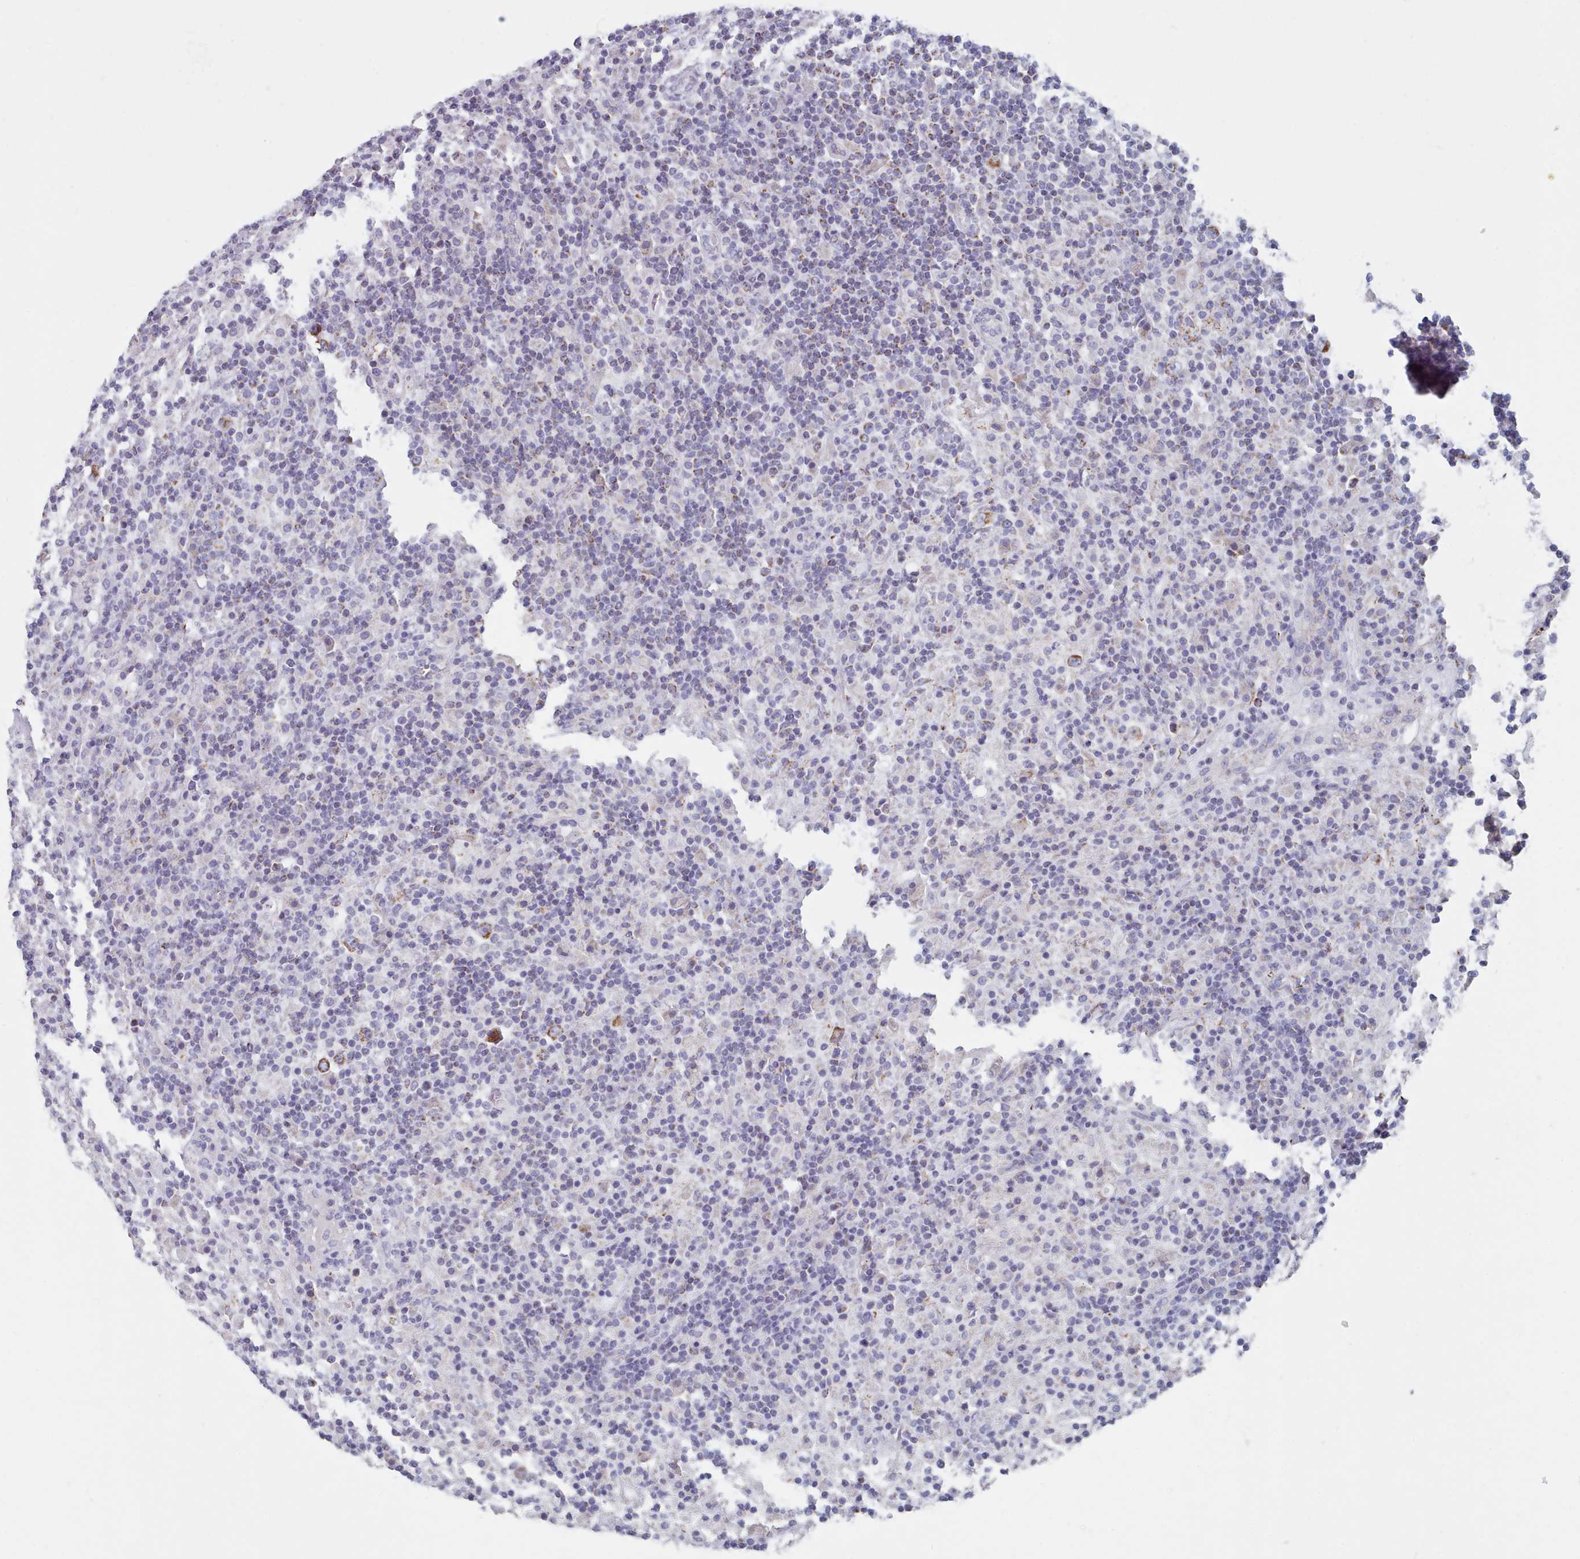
{"staining": {"intensity": "moderate", "quantity": ">75%", "location": "cytoplasmic/membranous"}, "tissue": "lymphoma", "cell_type": "Tumor cells", "image_type": "cancer", "snomed": [{"axis": "morphology", "description": "Hodgkin's disease, NOS"}, {"axis": "topography", "description": "Lymph node"}], "caption": "Immunohistochemistry (IHC) image of neoplastic tissue: human lymphoma stained using IHC demonstrates medium levels of moderate protein expression localized specifically in the cytoplasmic/membranous of tumor cells, appearing as a cytoplasmic/membranous brown color.", "gene": "HAO1", "patient": {"sex": "male", "age": 70}}